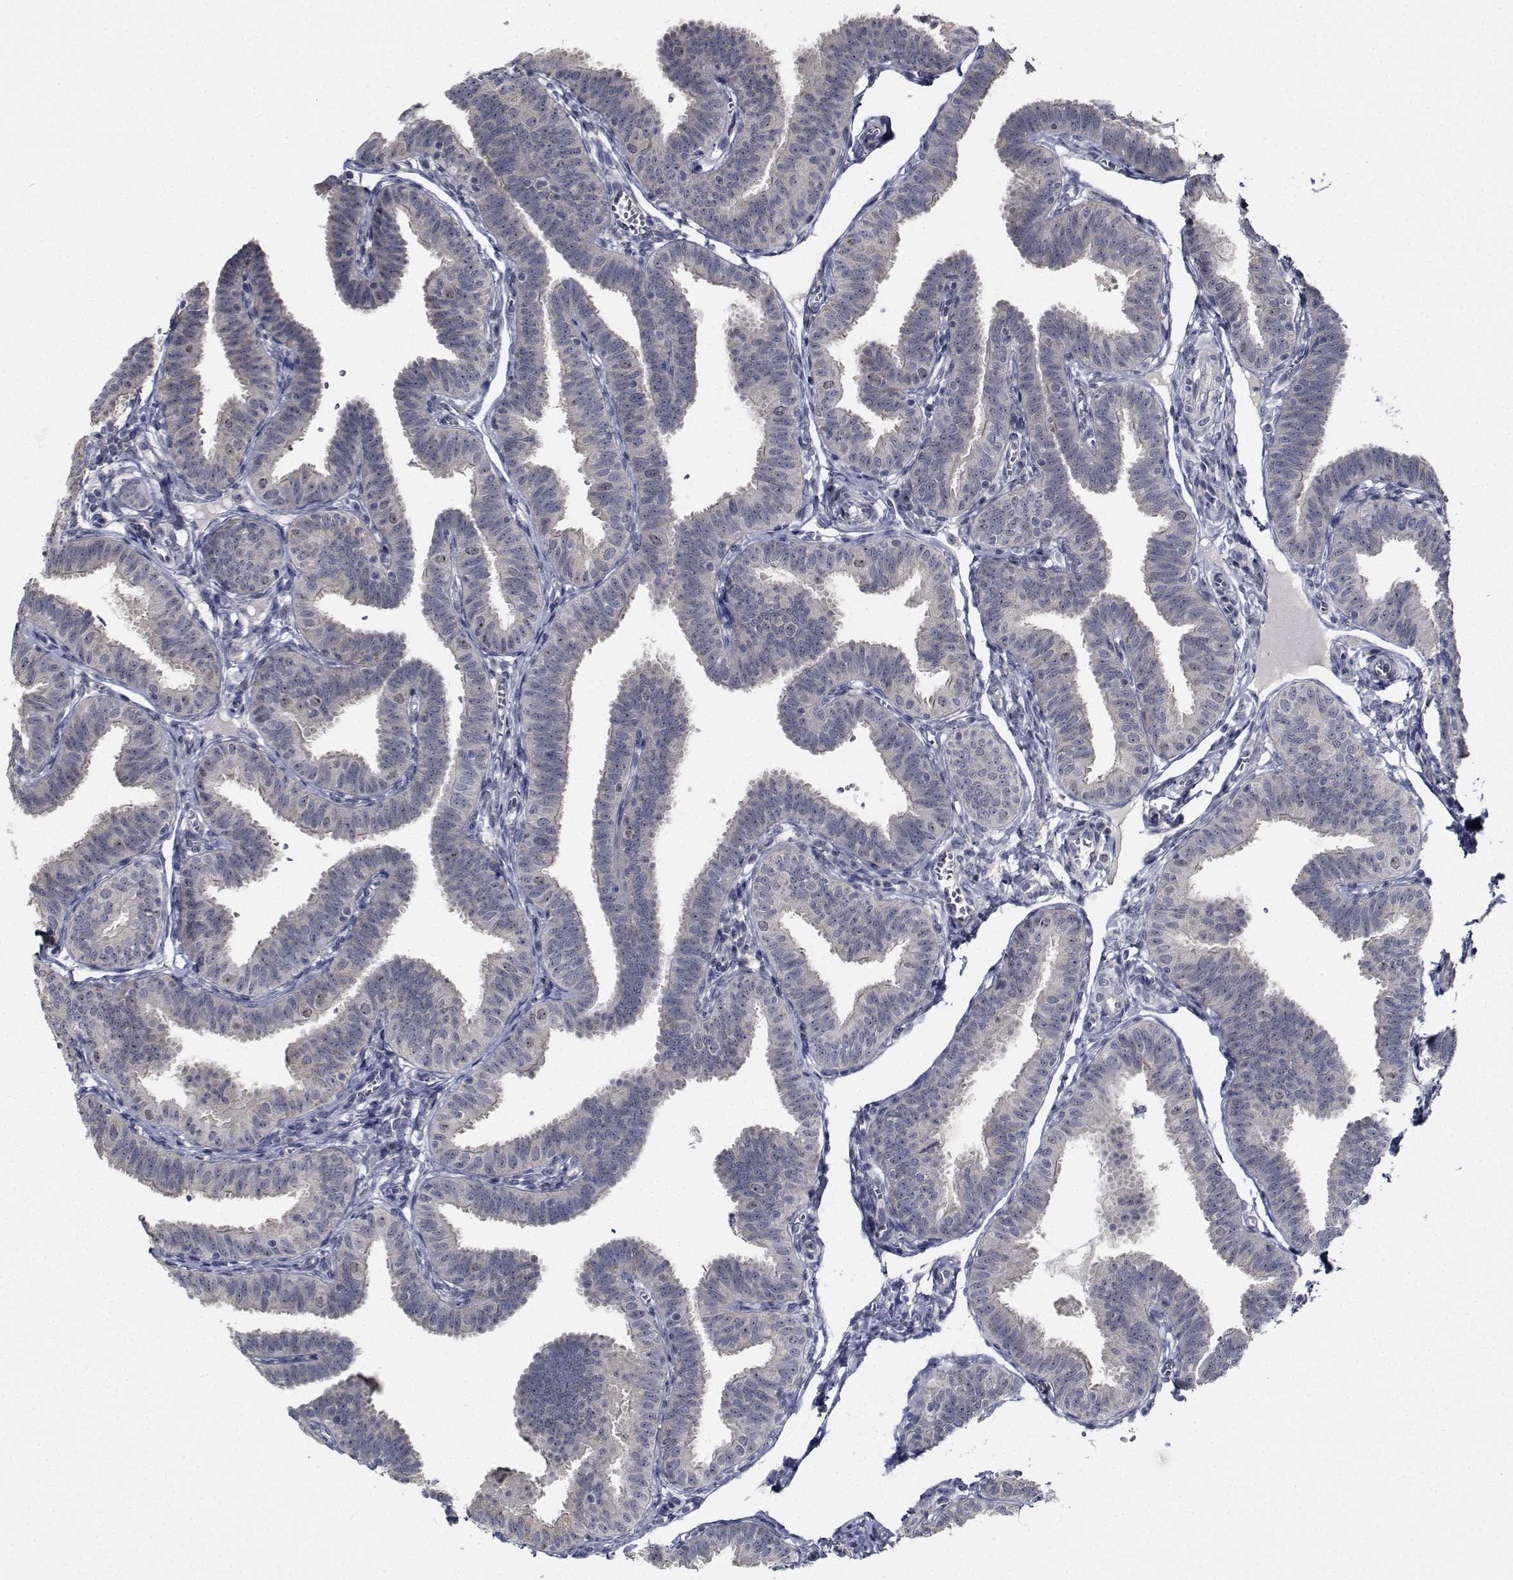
{"staining": {"intensity": "weak", "quantity": "25%-75%", "location": "nuclear"}, "tissue": "fallopian tube", "cell_type": "Glandular cells", "image_type": "normal", "snomed": [{"axis": "morphology", "description": "Normal tissue, NOS"}, {"axis": "topography", "description": "Fallopian tube"}], "caption": "Brown immunohistochemical staining in unremarkable fallopian tube exhibits weak nuclear positivity in approximately 25%-75% of glandular cells.", "gene": "NVL", "patient": {"sex": "female", "age": 25}}